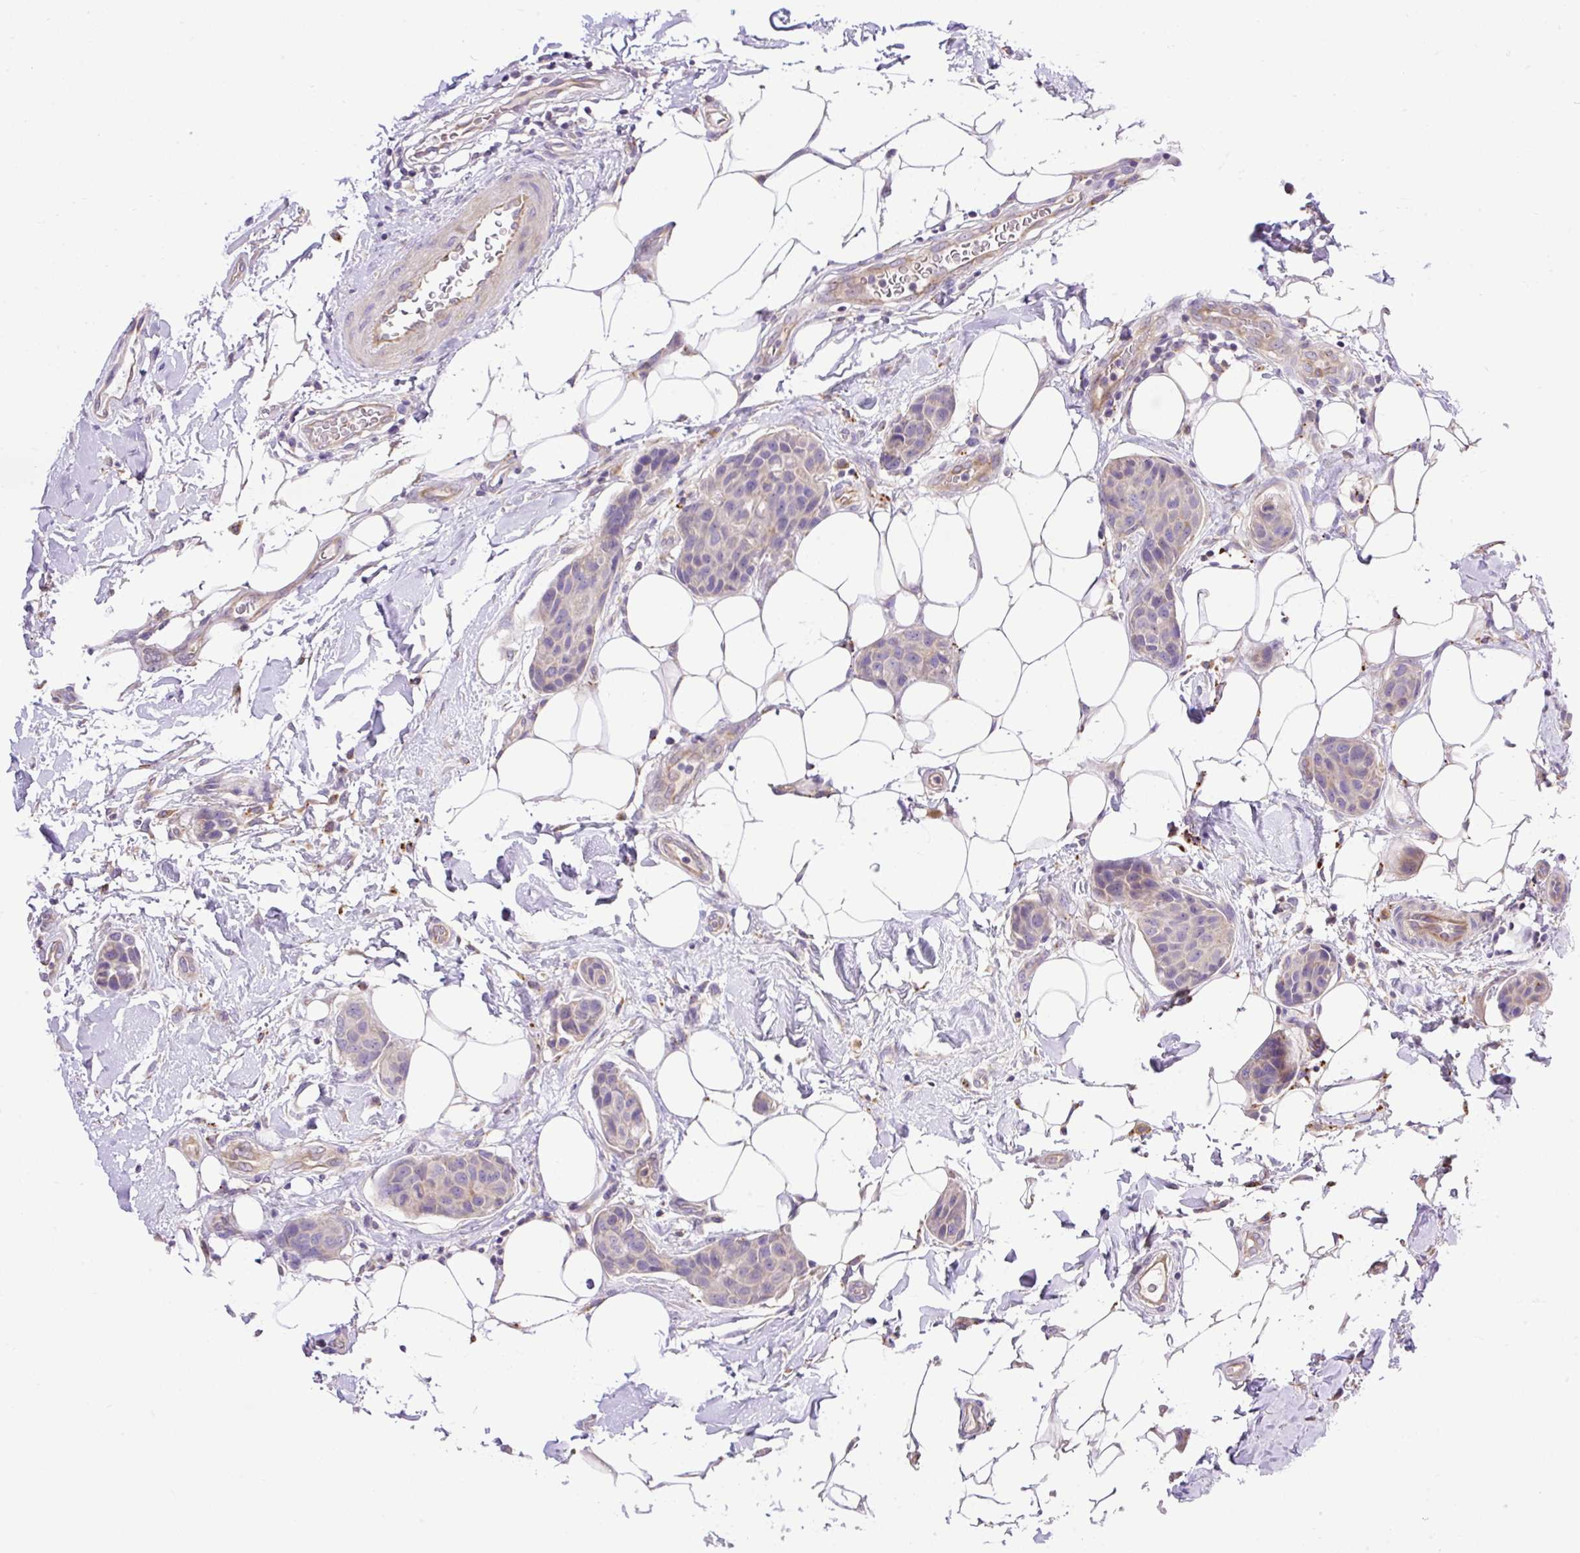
{"staining": {"intensity": "negative", "quantity": "none", "location": "none"}, "tissue": "breast cancer", "cell_type": "Tumor cells", "image_type": "cancer", "snomed": [{"axis": "morphology", "description": "Duct carcinoma"}, {"axis": "topography", "description": "Breast"}, {"axis": "topography", "description": "Lymph node"}], "caption": "The micrograph displays no significant expression in tumor cells of breast invasive ductal carcinoma.", "gene": "HEXB", "patient": {"sex": "female", "age": 80}}